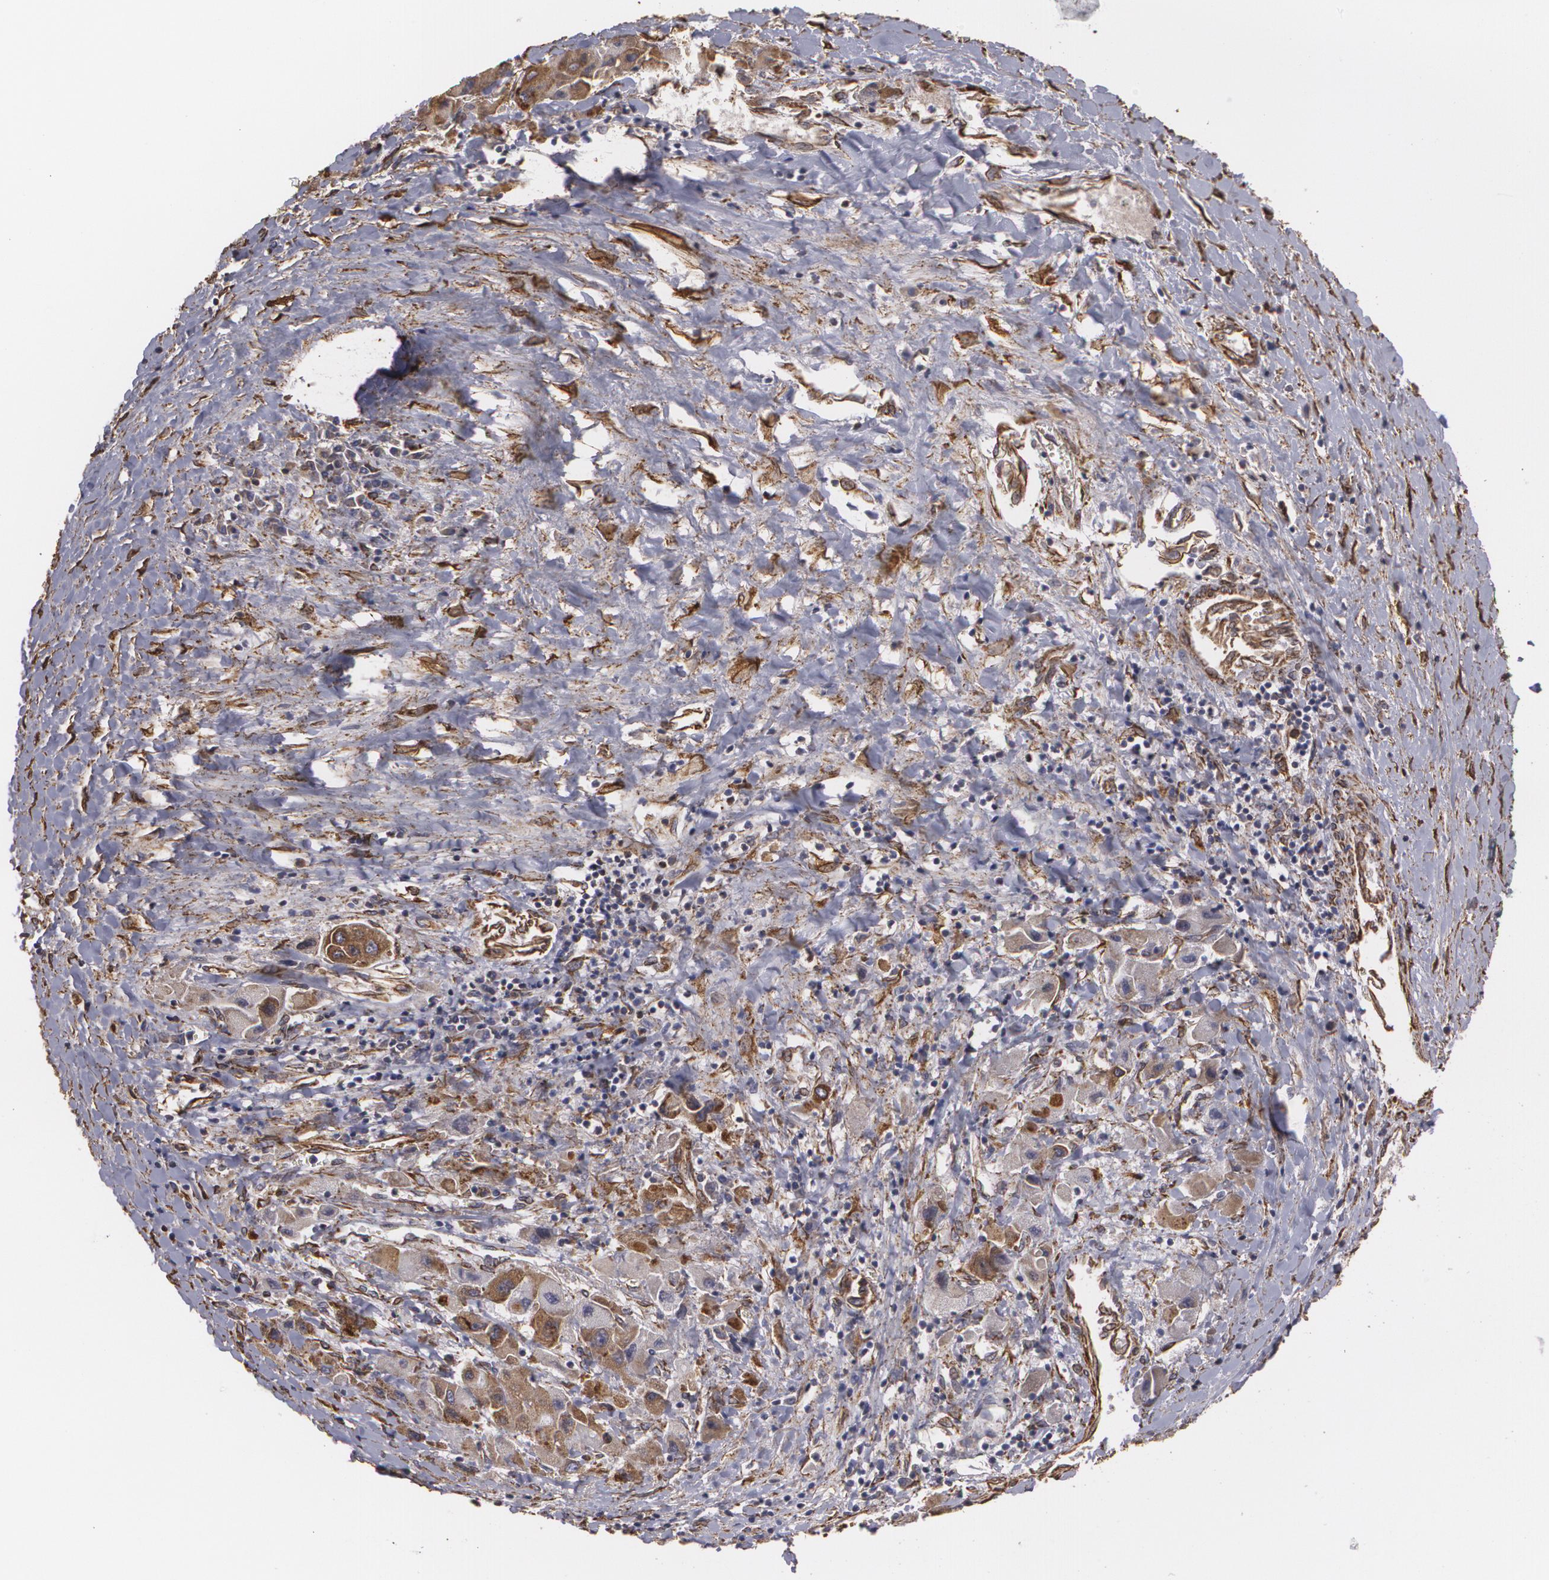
{"staining": {"intensity": "moderate", "quantity": "25%-75%", "location": "cytoplasmic/membranous"}, "tissue": "liver cancer", "cell_type": "Tumor cells", "image_type": "cancer", "snomed": [{"axis": "morphology", "description": "Carcinoma, Hepatocellular, NOS"}, {"axis": "topography", "description": "Liver"}], "caption": "Immunohistochemistry (DAB (3,3'-diaminobenzidine)) staining of human hepatocellular carcinoma (liver) exhibits moderate cytoplasmic/membranous protein positivity in about 25%-75% of tumor cells.", "gene": "CYB5R3", "patient": {"sex": "male", "age": 24}}